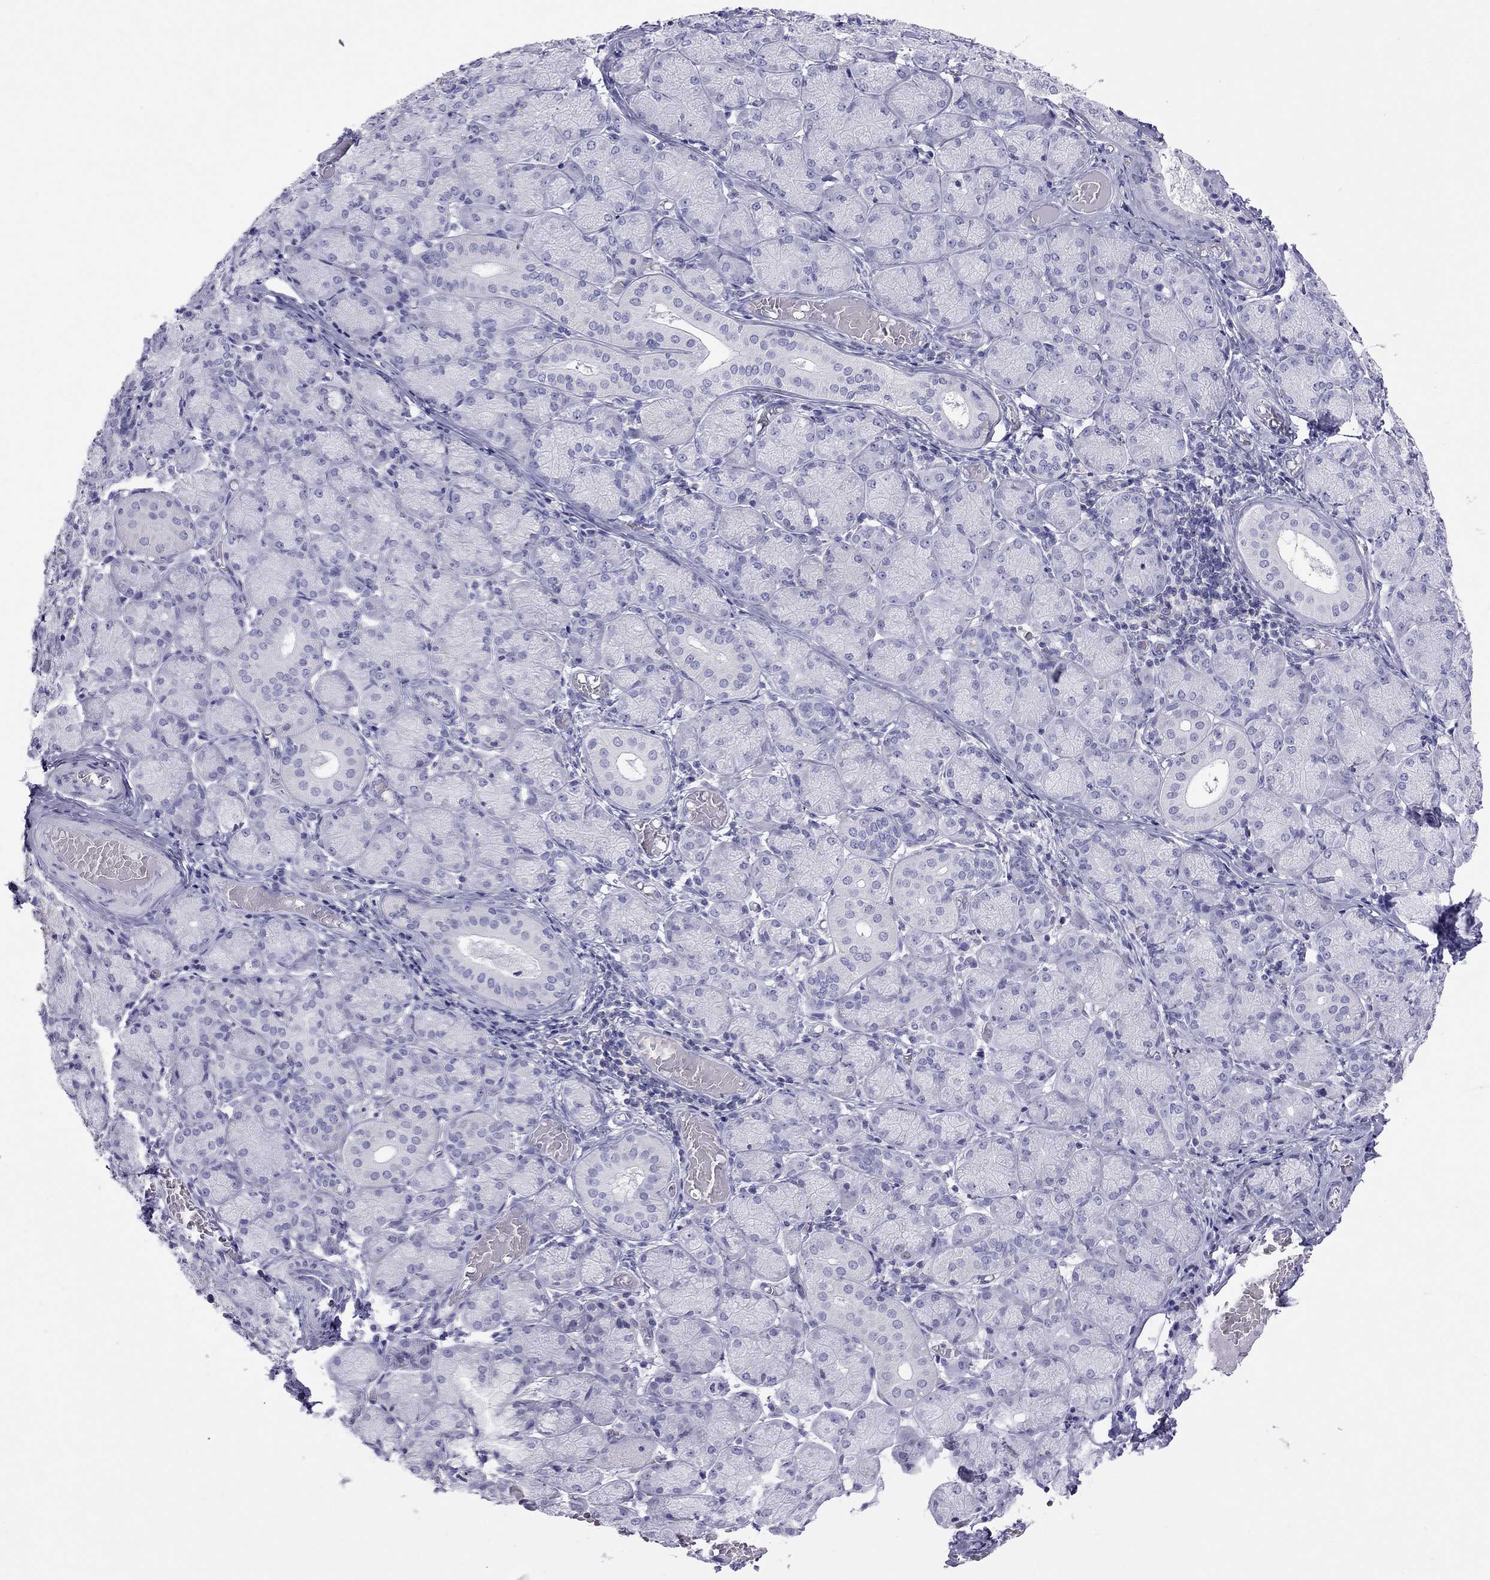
{"staining": {"intensity": "negative", "quantity": "none", "location": "none"}, "tissue": "salivary gland", "cell_type": "Glandular cells", "image_type": "normal", "snomed": [{"axis": "morphology", "description": "Normal tissue, NOS"}, {"axis": "topography", "description": "Salivary gland"}, {"axis": "topography", "description": "Peripheral nerve tissue"}], "caption": "High magnification brightfield microscopy of unremarkable salivary gland stained with DAB (brown) and counterstained with hematoxylin (blue): glandular cells show no significant expression.", "gene": "STAG3", "patient": {"sex": "female", "age": 24}}